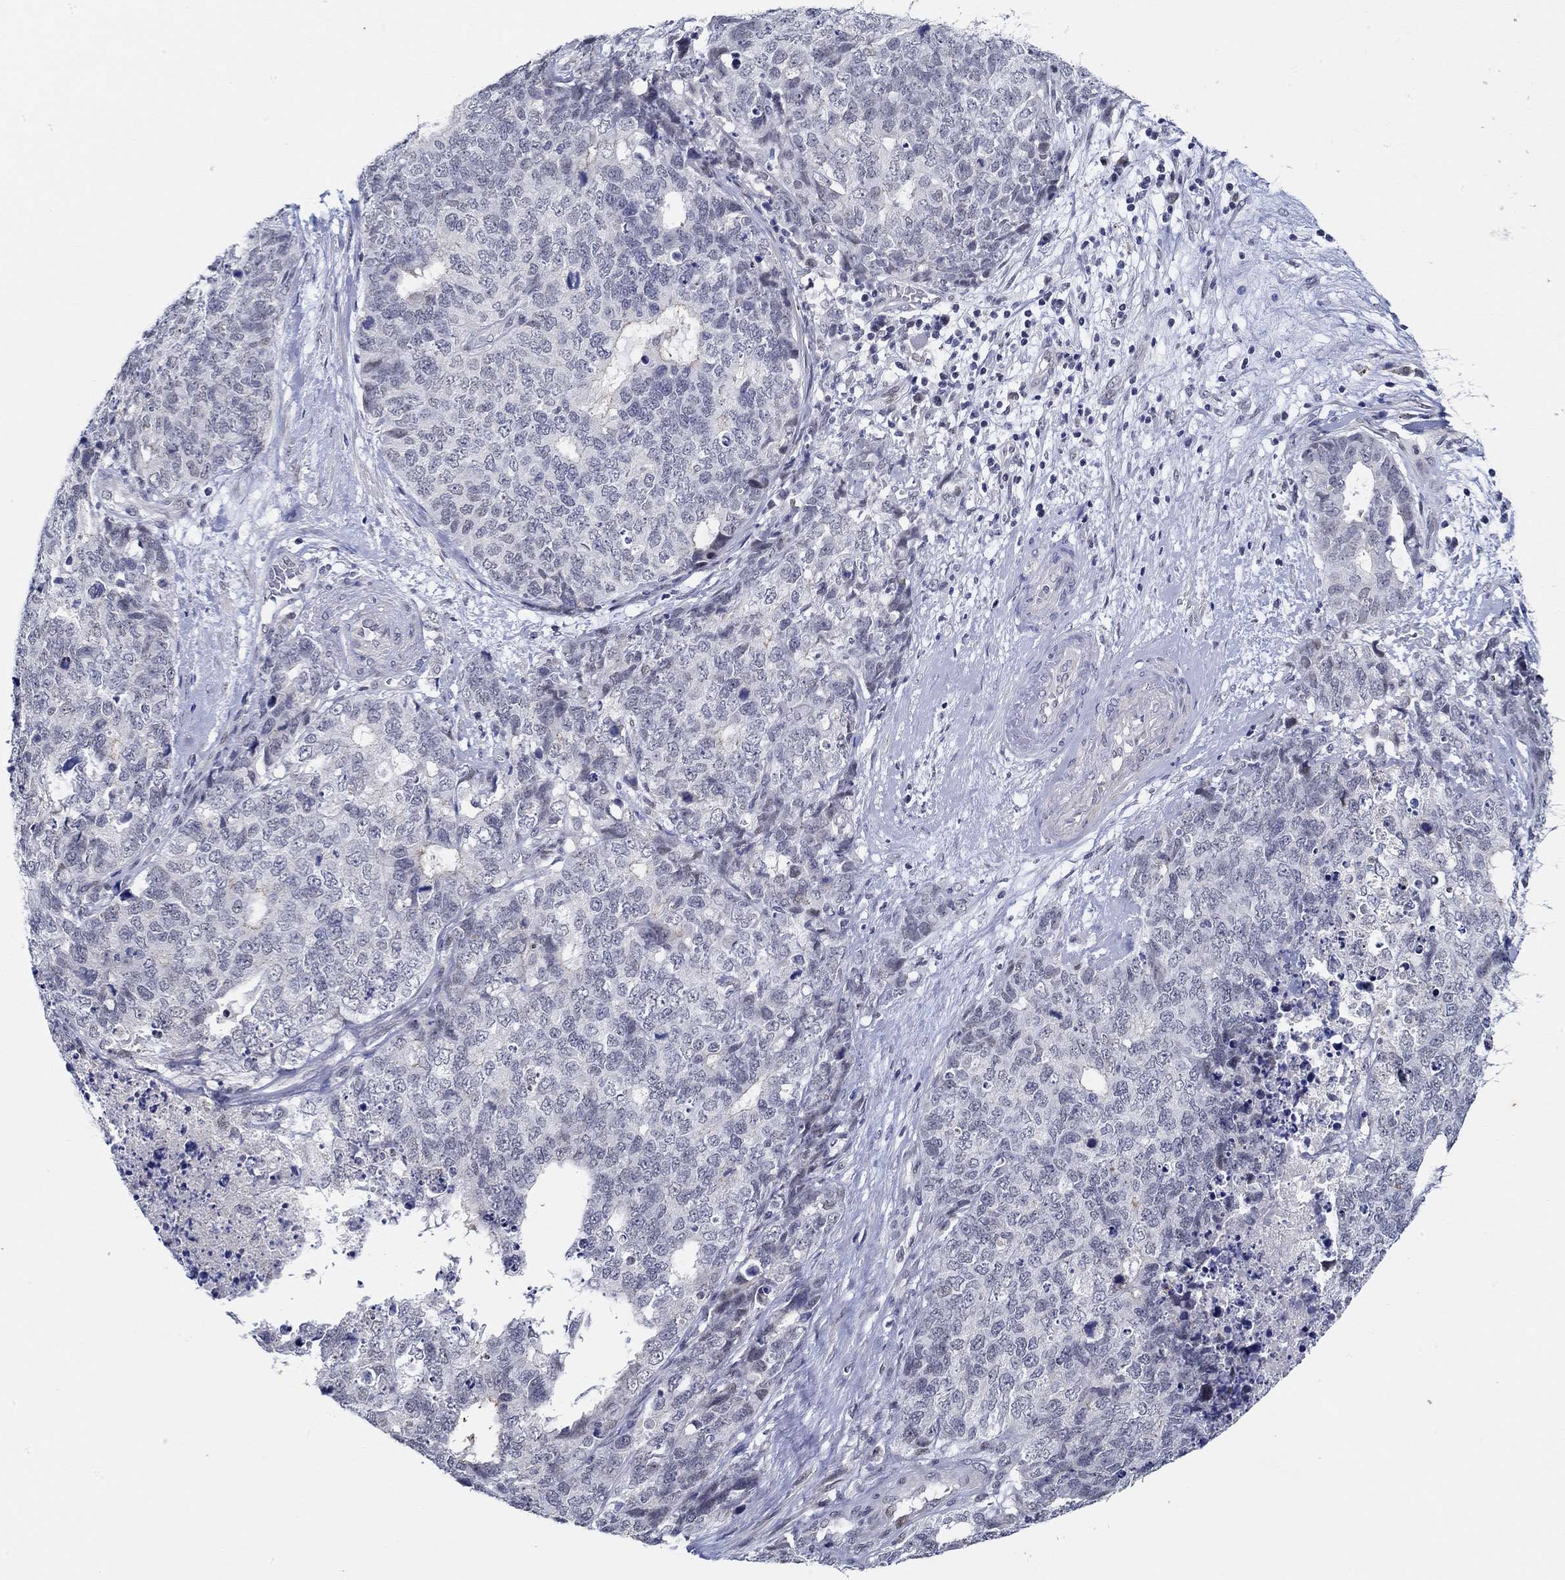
{"staining": {"intensity": "negative", "quantity": "none", "location": "none"}, "tissue": "cervical cancer", "cell_type": "Tumor cells", "image_type": "cancer", "snomed": [{"axis": "morphology", "description": "Squamous cell carcinoma, NOS"}, {"axis": "topography", "description": "Cervix"}], "caption": "Protein analysis of cervical cancer (squamous cell carcinoma) displays no significant expression in tumor cells. The staining was performed using DAB (3,3'-diaminobenzidine) to visualize the protein expression in brown, while the nuclei were stained in blue with hematoxylin (Magnification: 20x).", "gene": "SLC34A1", "patient": {"sex": "female", "age": 63}}